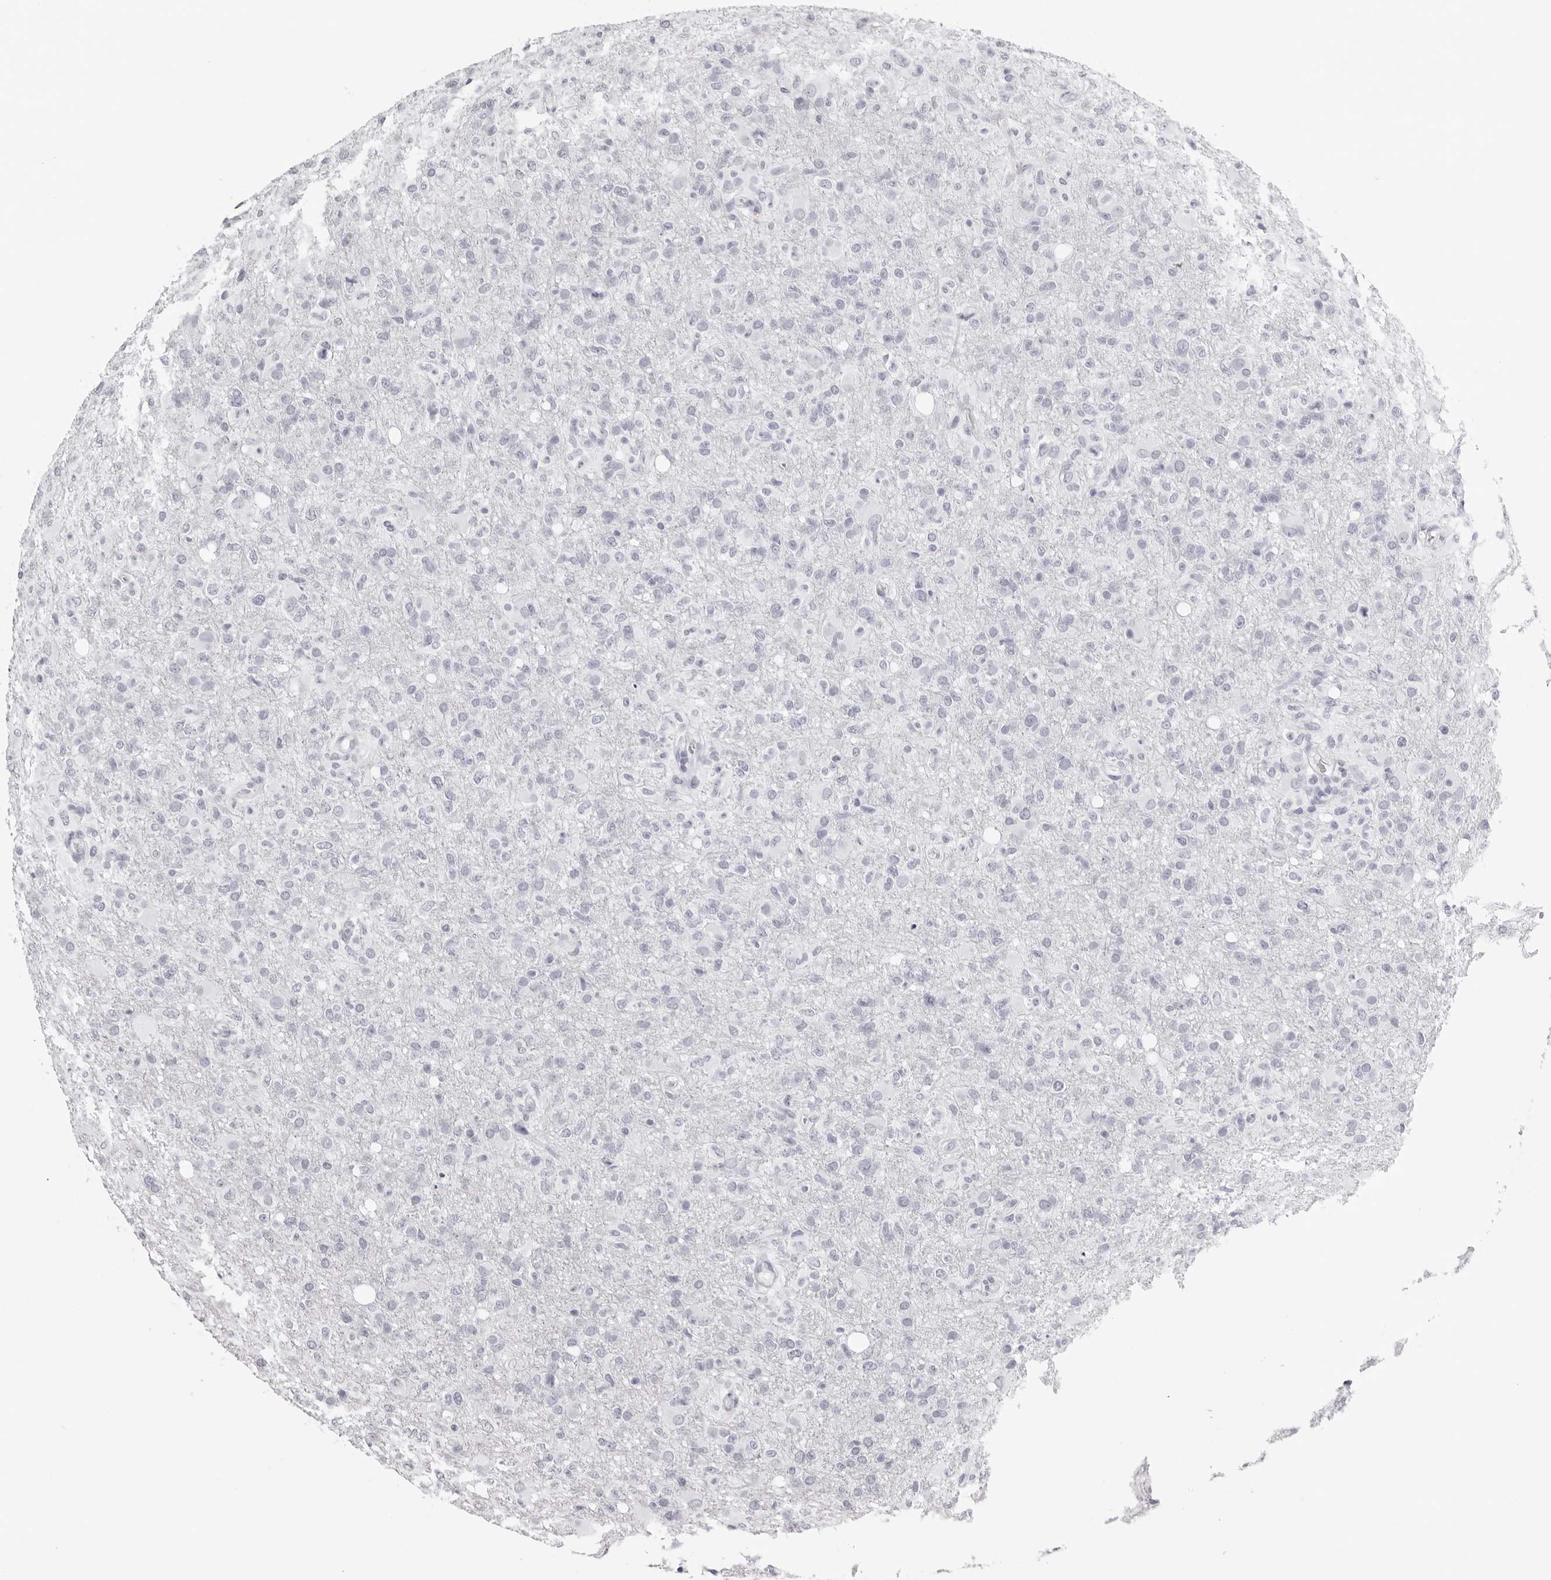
{"staining": {"intensity": "negative", "quantity": "none", "location": "none"}, "tissue": "glioma", "cell_type": "Tumor cells", "image_type": "cancer", "snomed": [{"axis": "morphology", "description": "Glioma, malignant, High grade"}, {"axis": "topography", "description": "Brain"}], "caption": "Micrograph shows no protein positivity in tumor cells of malignant glioma (high-grade) tissue.", "gene": "RHO", "patient": {"sex": "female", "age": 57}}